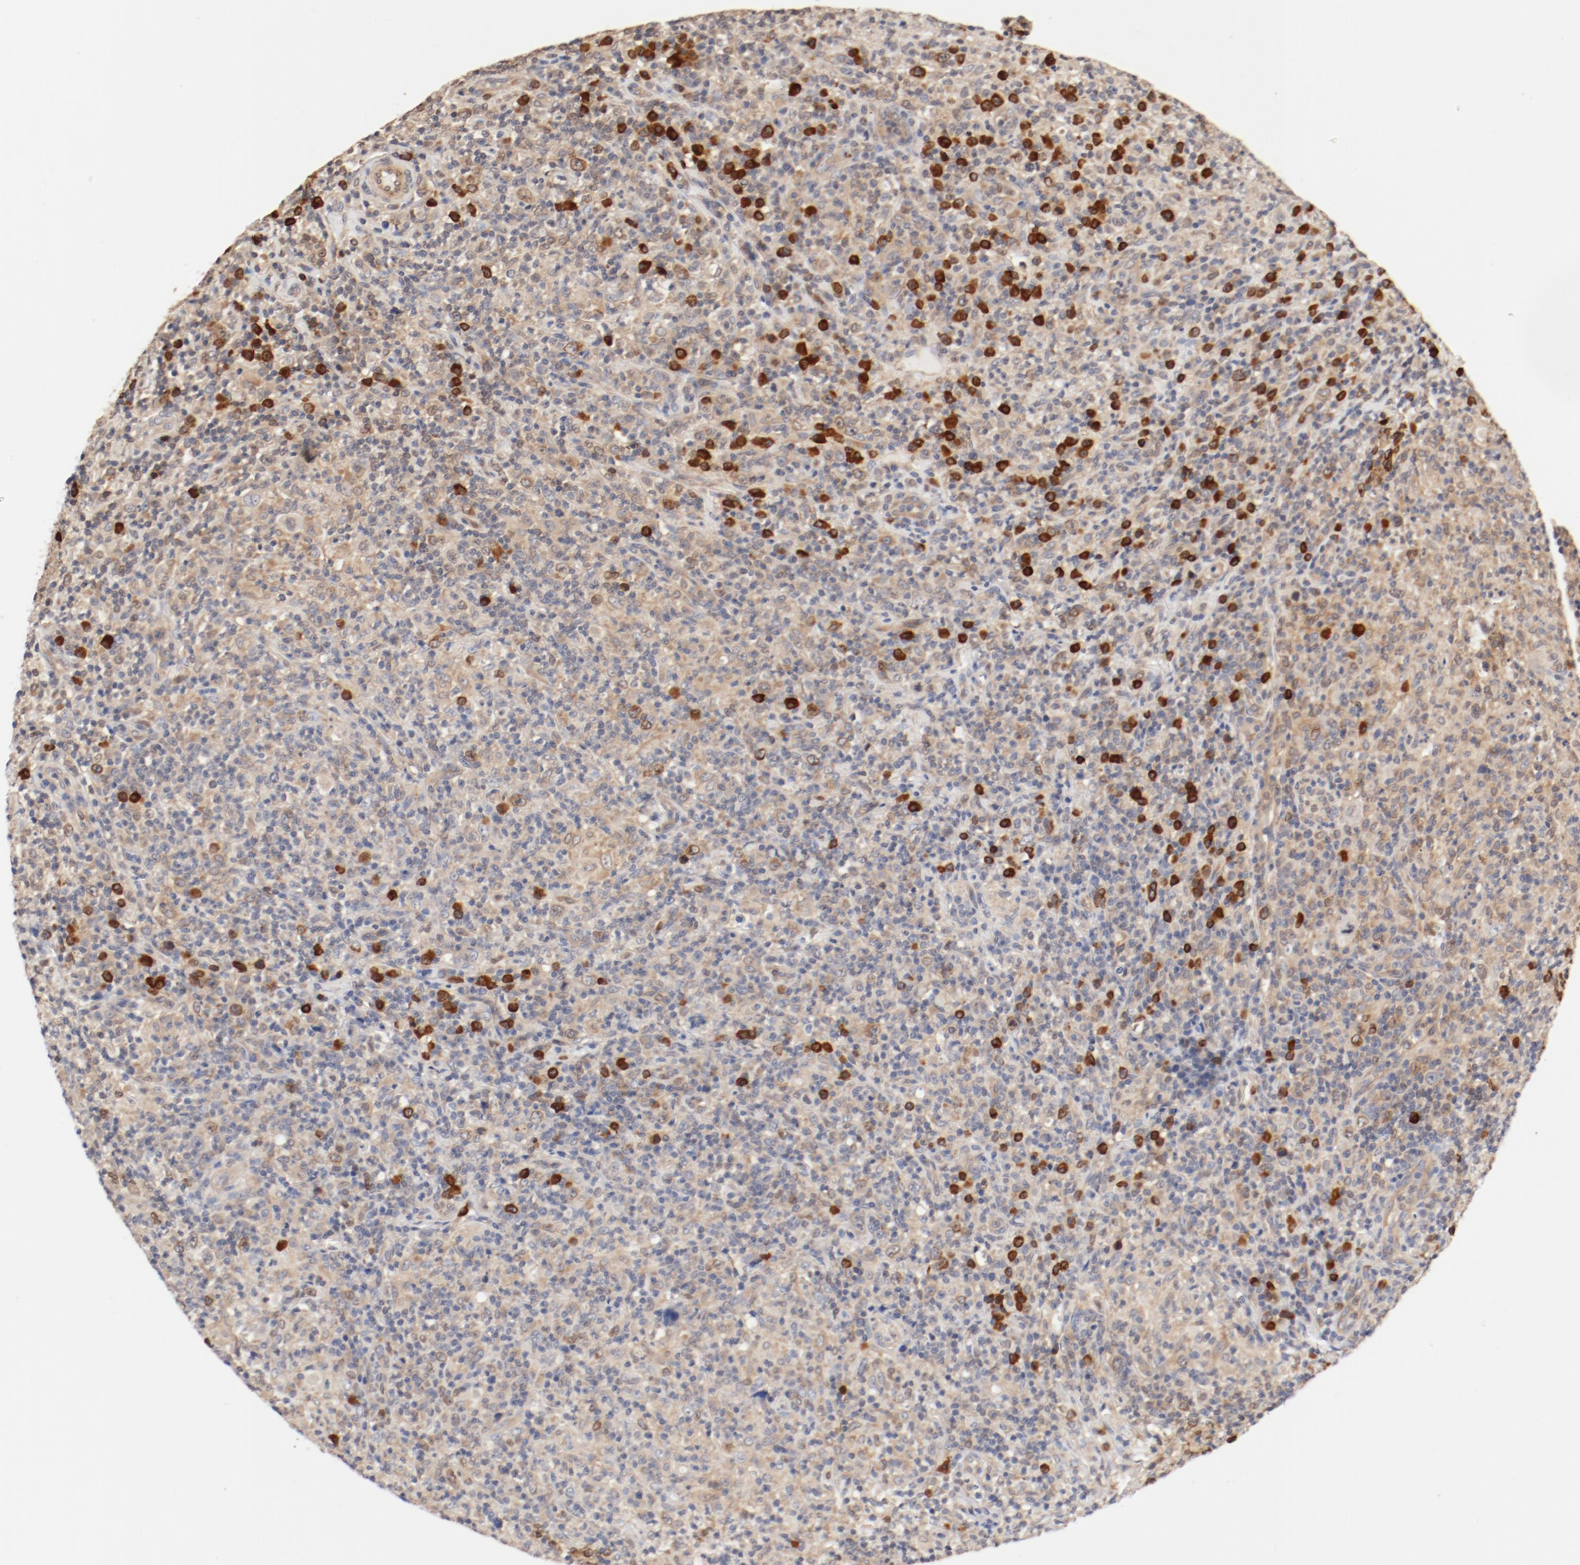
{"staining": {"intensity": "weak", "quantity": ">75%", "location": "cytoplasmic/membranous"}, "tissue": "lymphoma", "cell_type": "Tumor cells", "image_type": "cancer", "snomed": [{"axis": "morphology", "description": "Hodgkin's disease, NOS"}, {"axis": "topography", "description": "Lymph node"}], "caption": "Protein expression analysis of human lymphoma reveals weak cytoplasmic/membranous positivity in about >75% of tumor cells.", "gene": "UBE2J1", "patient": {"sex": "male", "age": 65}}